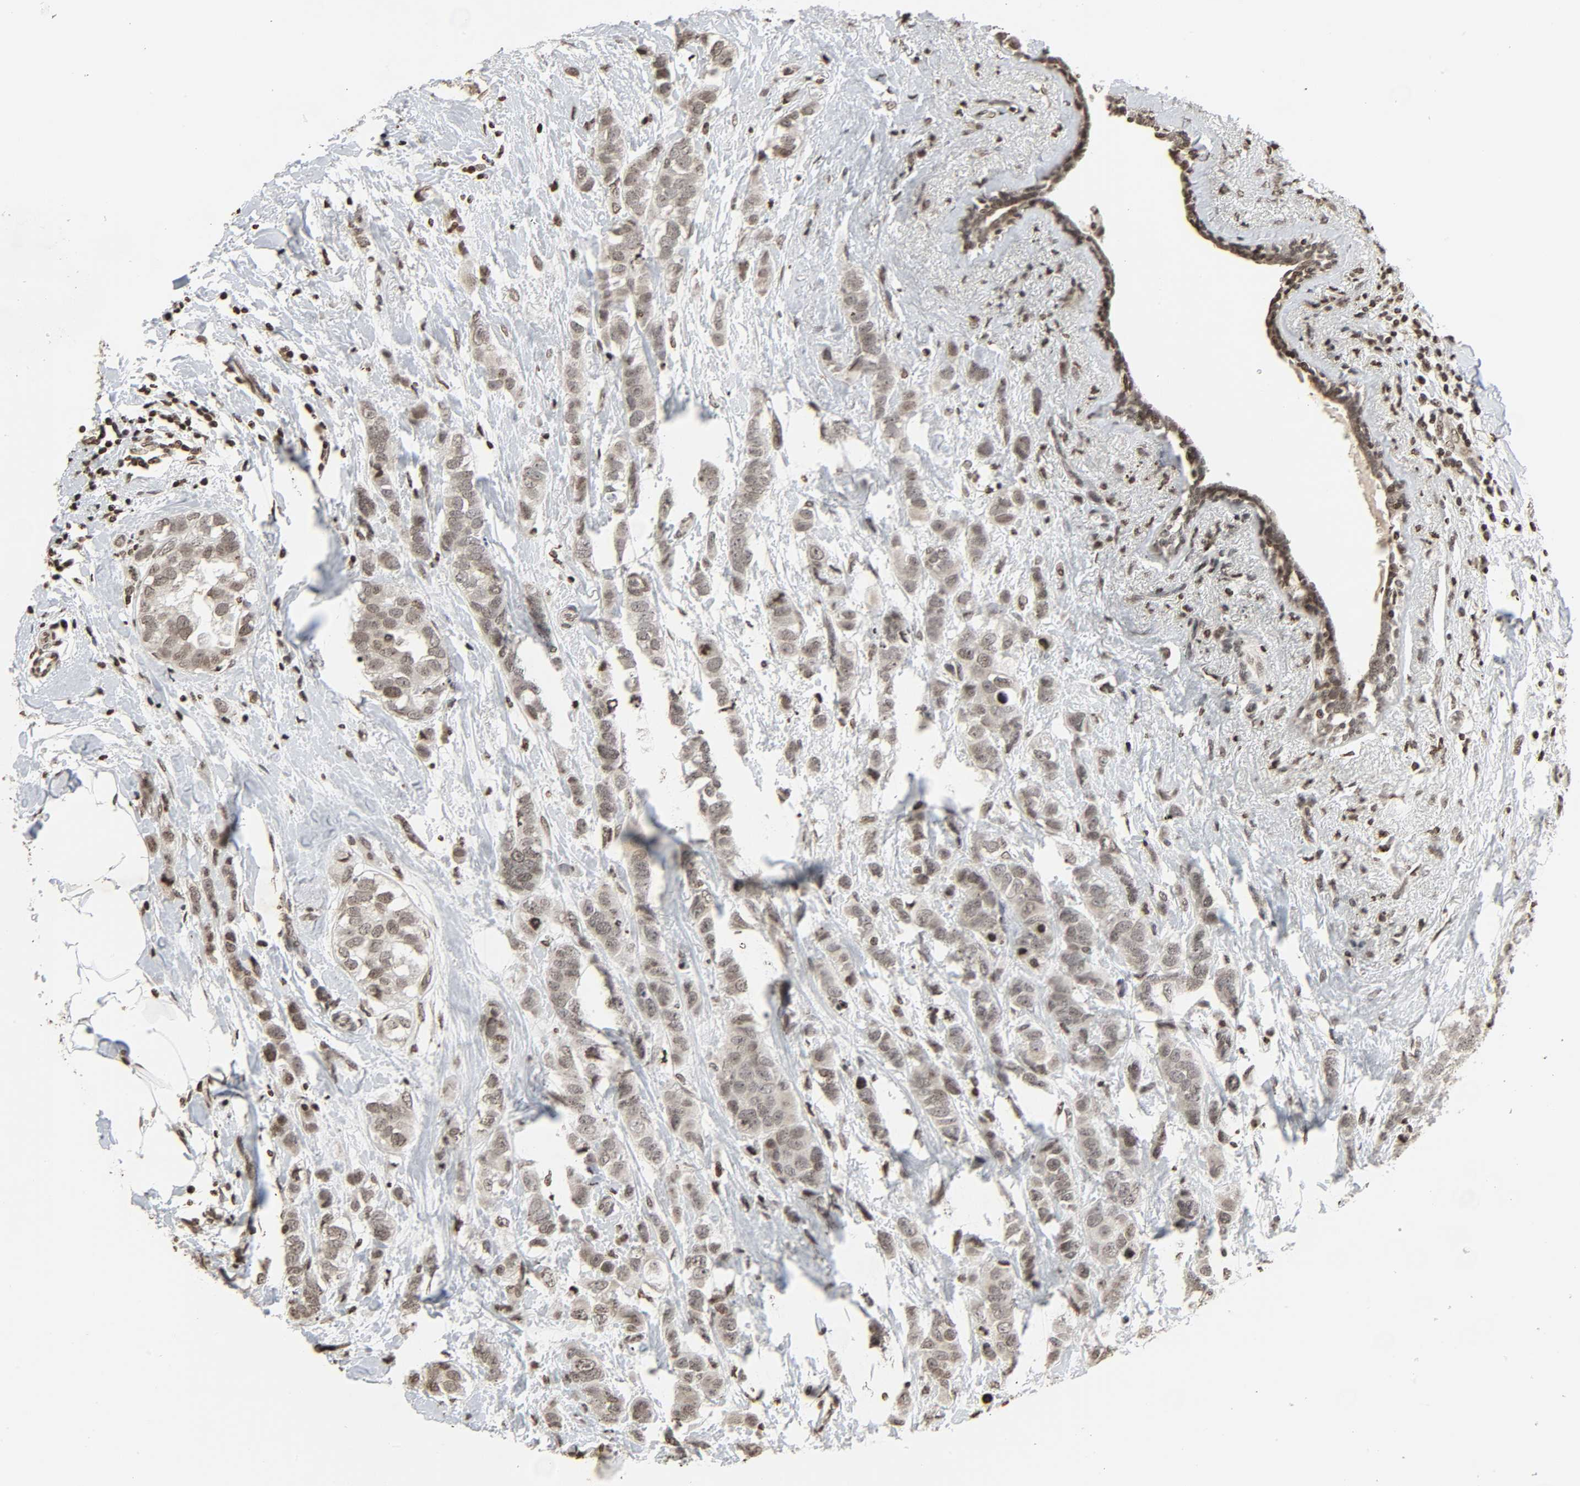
{"staining": {"intensity": "weak", "quantity": ">75%", "location": "nuclear"}, "tissue": "breast cancer", "cell_type": "Tumor cells", "image_type": "cancer", "snomed": [{"axis": "morphology", "description": "Normal tissue, NOS"}, {"axis": "morphology", "description": "Duct carcinoma"}, {"axis": "topography", "description": "Breast"}], "caption": "Protein analysis of breast cancer tissue demonstrates weak nuclear positivity in approximately >75% of tumor cells.", "gene": "ELAVL1", "patient": {"sex": "female", "age": 50}}